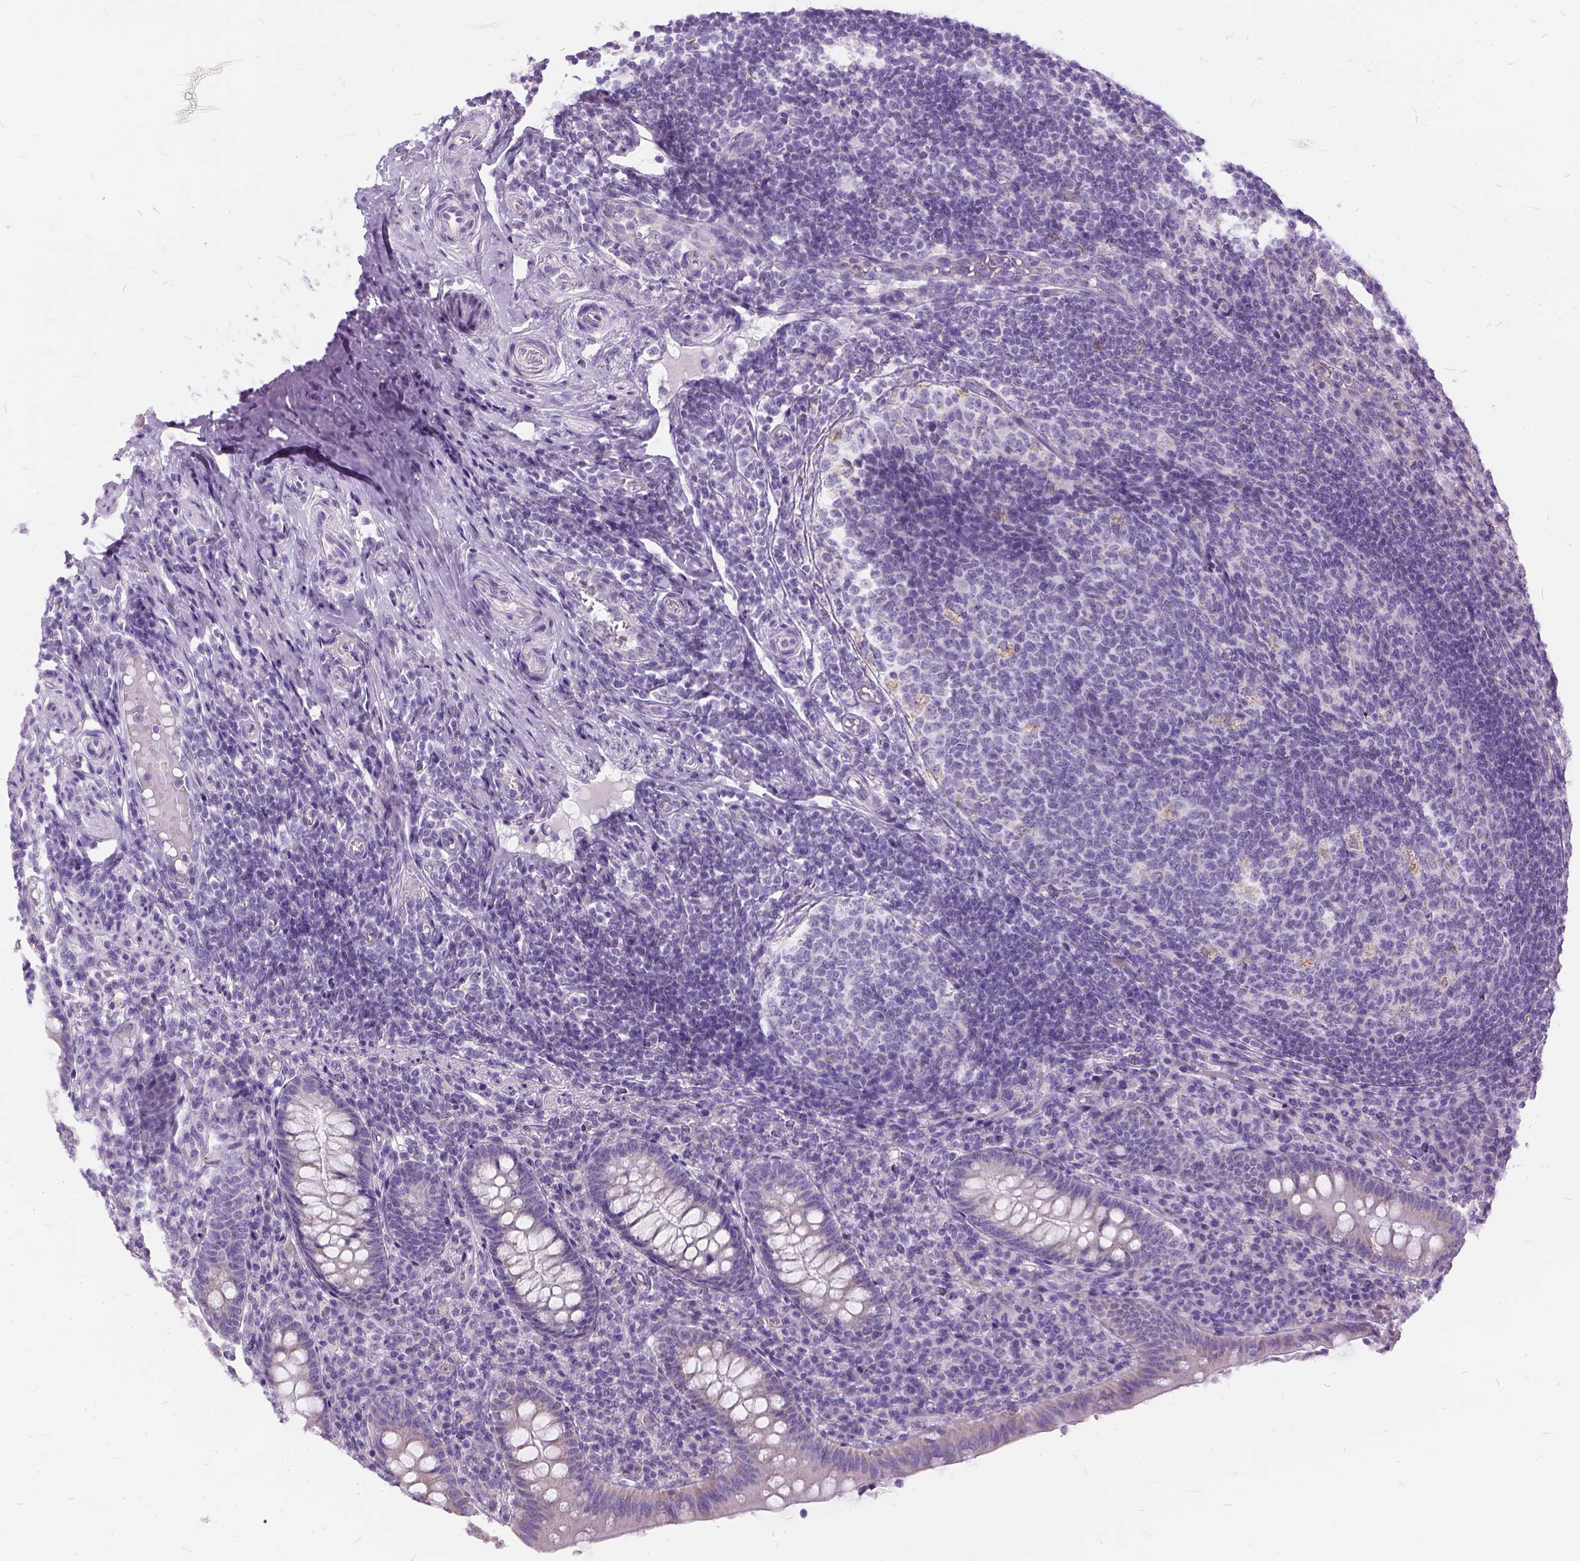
{"staining": {"intensity": "negative", "quantity": "none", "location": "none"}, "tissue": "appendix", "cell_type": "Glandular cells", "image_type": "normal", "snomed": [{"axis": "morphology", "description": "Normal tissue, NOS"}, {"axis": "topography", "description": "Appendix"}], "caption": "This image is of normal appendix stained with IHC to label a protein in brown with the nuclei are counter-stained blue. There is no expression in glandular cells. (DAB immunohistochemistry, high magnification).", "gene": "FDX1", "patient": {"sex": "male", "age": 18}}